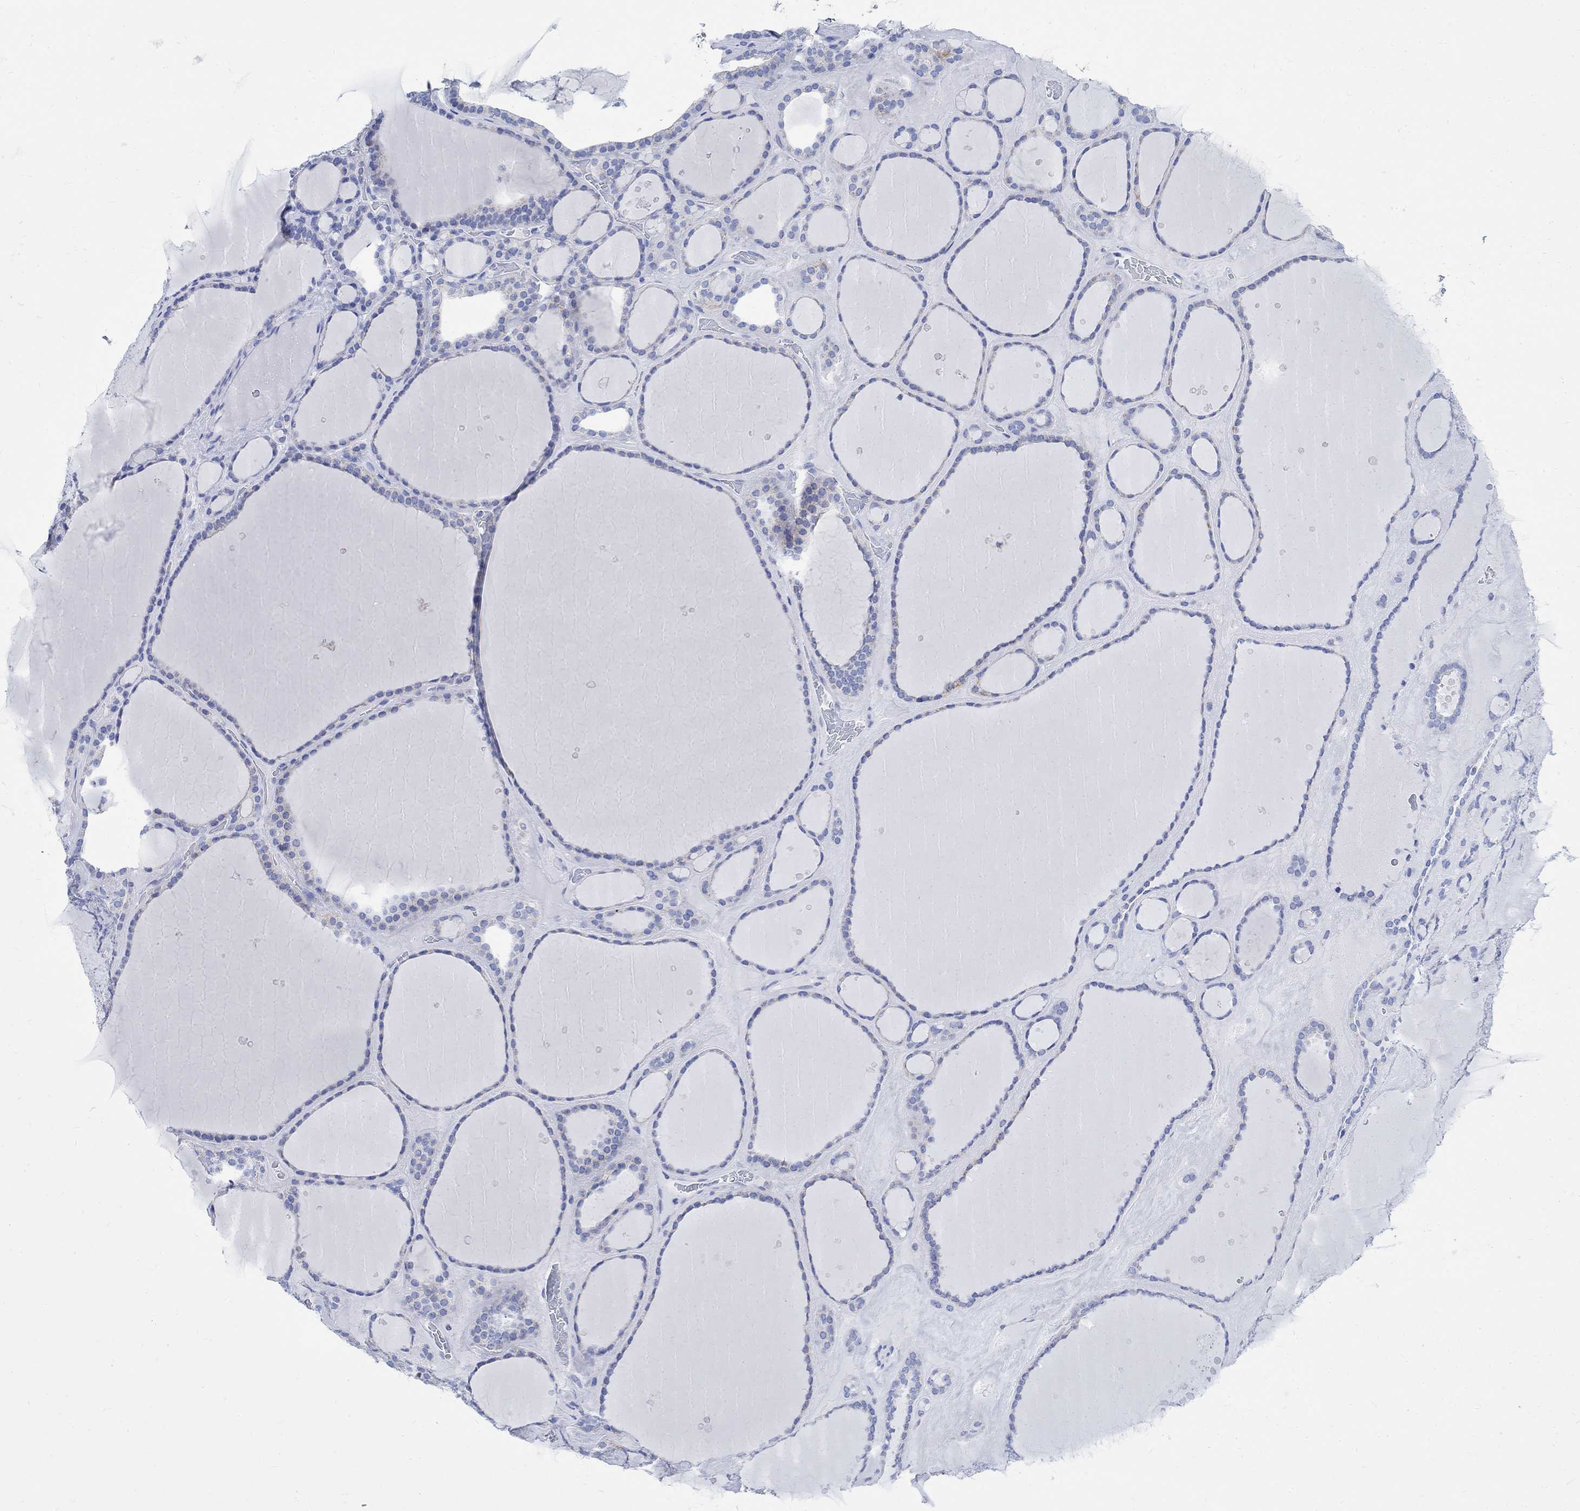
{"staining": {"intensity": "negative", "quantity": "none", "location": "none"}, "tissue": "thyroid gland", "cell_type": "Glandular cells", "image_type": "normal", "snomed": [{"axis": "morphology", "description": "Normal tissue, NOS"}, {"axis": "topography", "description": "Thyroid gland"}], "caption": "Immunohistochemistry micrograph of normal thyroid gland: thyroid gland stained with DAB displays no significant protein expression in glandular cells.", "gene": "CPLX1", "patient": {"sex": "male", "age": 63}}